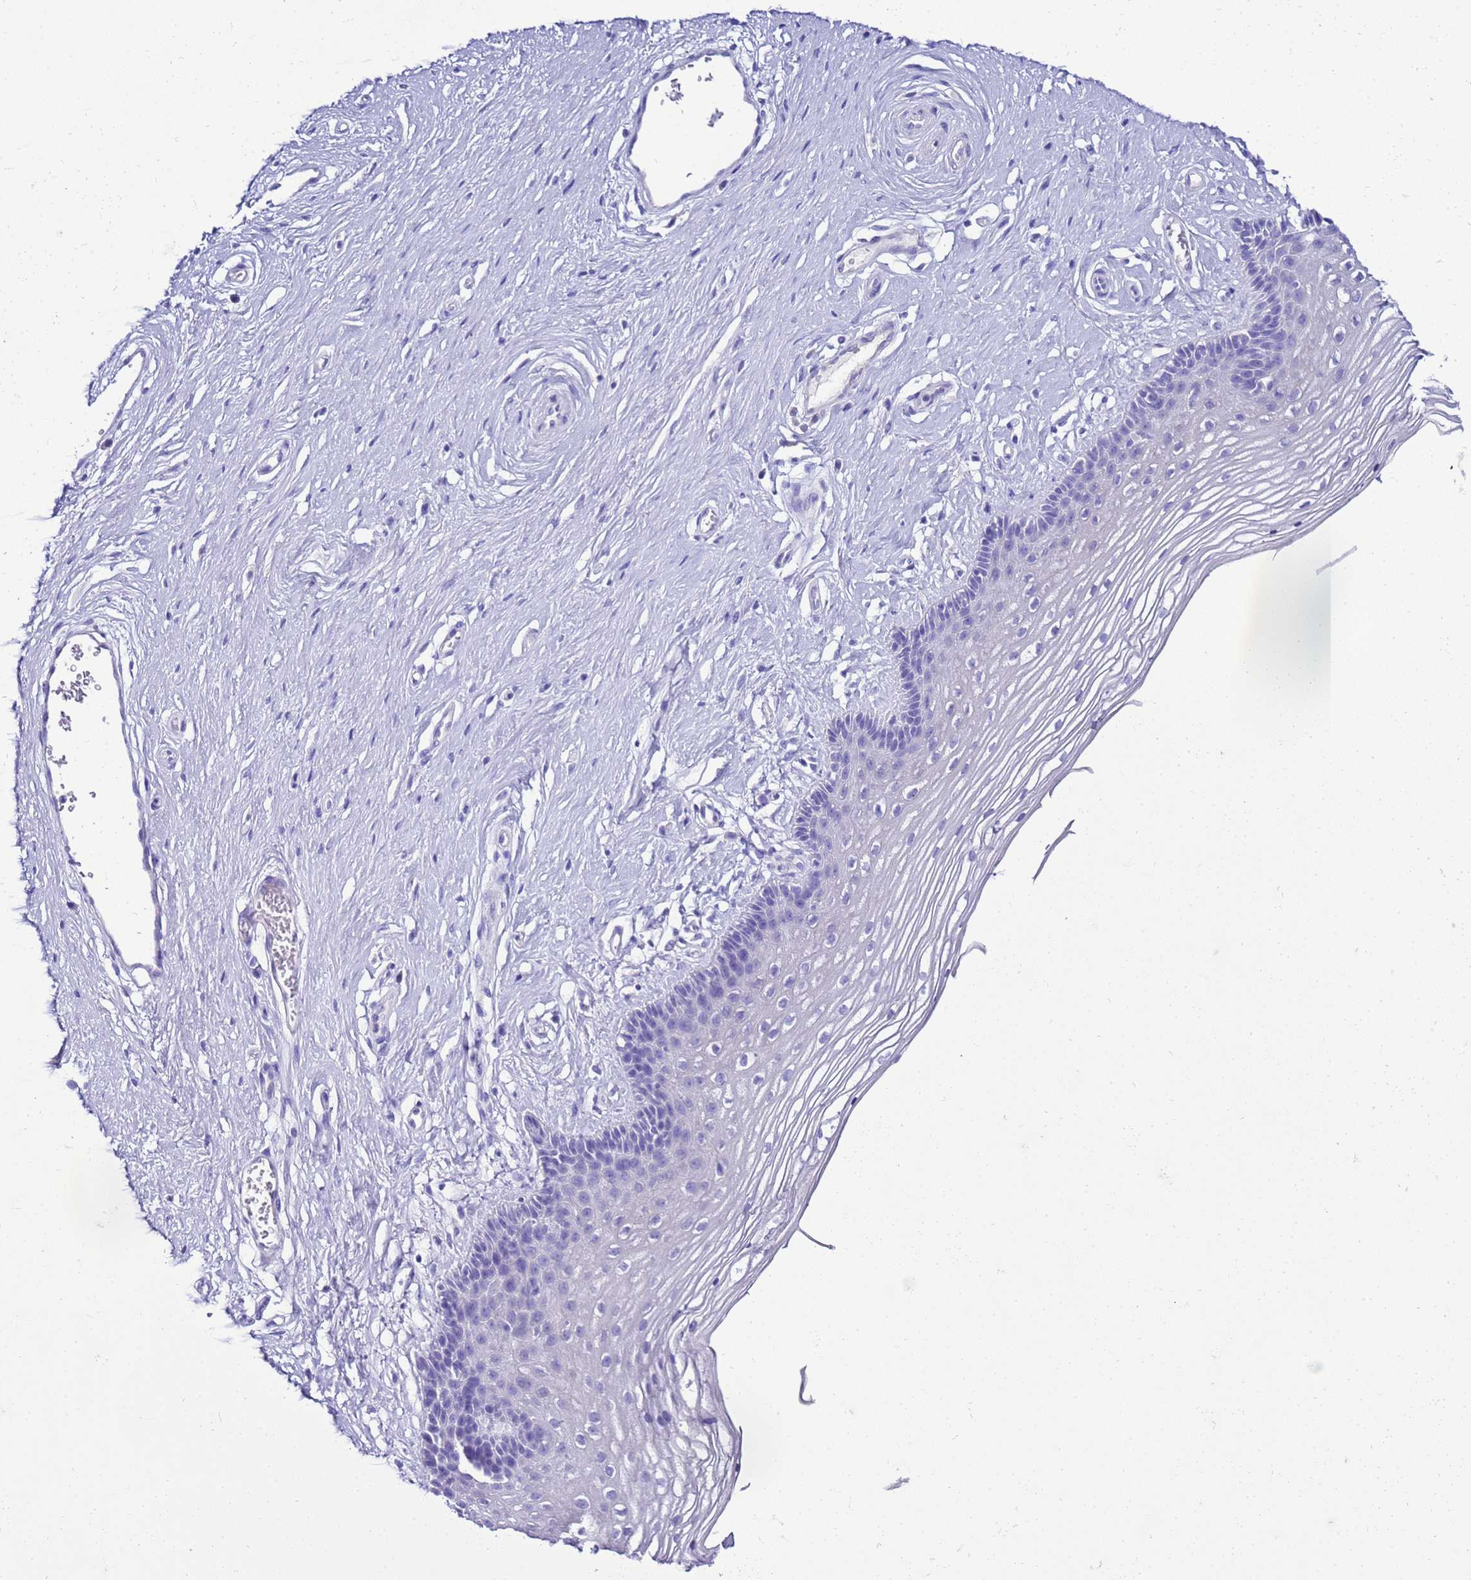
{"staining": {"intensity": "negative", "quantity": "none", "location": "none"}, "tissue": "vagina", "cell_type": "Squamous epithelial cells", "image_type": "normal", "snomed": [{"axis": "morphology", "description": "Normal tissue, NOS"}, {"axis": "topography", "description": "Vagina"}], "caption": "This histopathology image is of unremarkable vagina stained with immunohistochemistry to label a protein in brown with the nuclei are counter-stained blue. There is no expression in squamous epithelial cells.", "gene": "BEST2", "patient": {"sex": "female", "age": 46}}